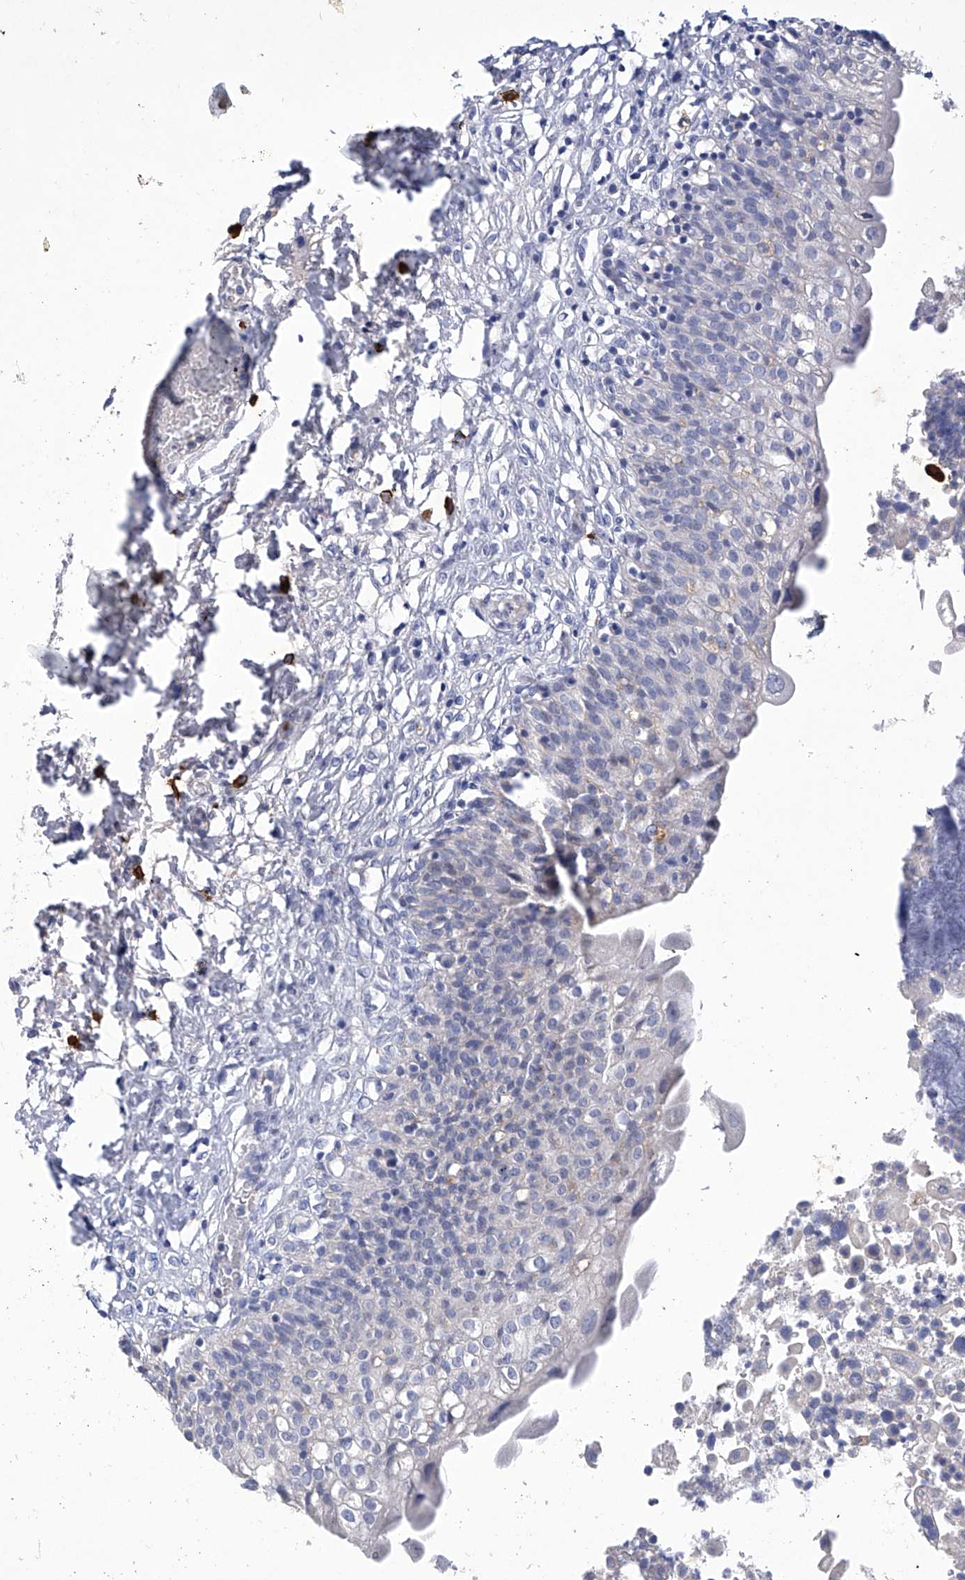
{"staining": {"intensity": "negative", "quantity": "none", "location": "none"}, "tissue": "urinary bladder", "cell_type": "Urothelial cells", "image_type": "normal", "snomed": [{"axis": "morphology", "description": "Normal tissue, NOS"}, {"axis": "topography", "description": "Urinary bladder"}], "caption": "The photomicrograph exhibits no significant staining in urothelial cells of urinary bladder. The staining is performed using DAB (3,3'-diaminobenzidine) brown chromogen with nuclei counter-stained in using hematoxylin.", "gene": "IFNL2", "patient": {"sex": "male", "age": 55}}